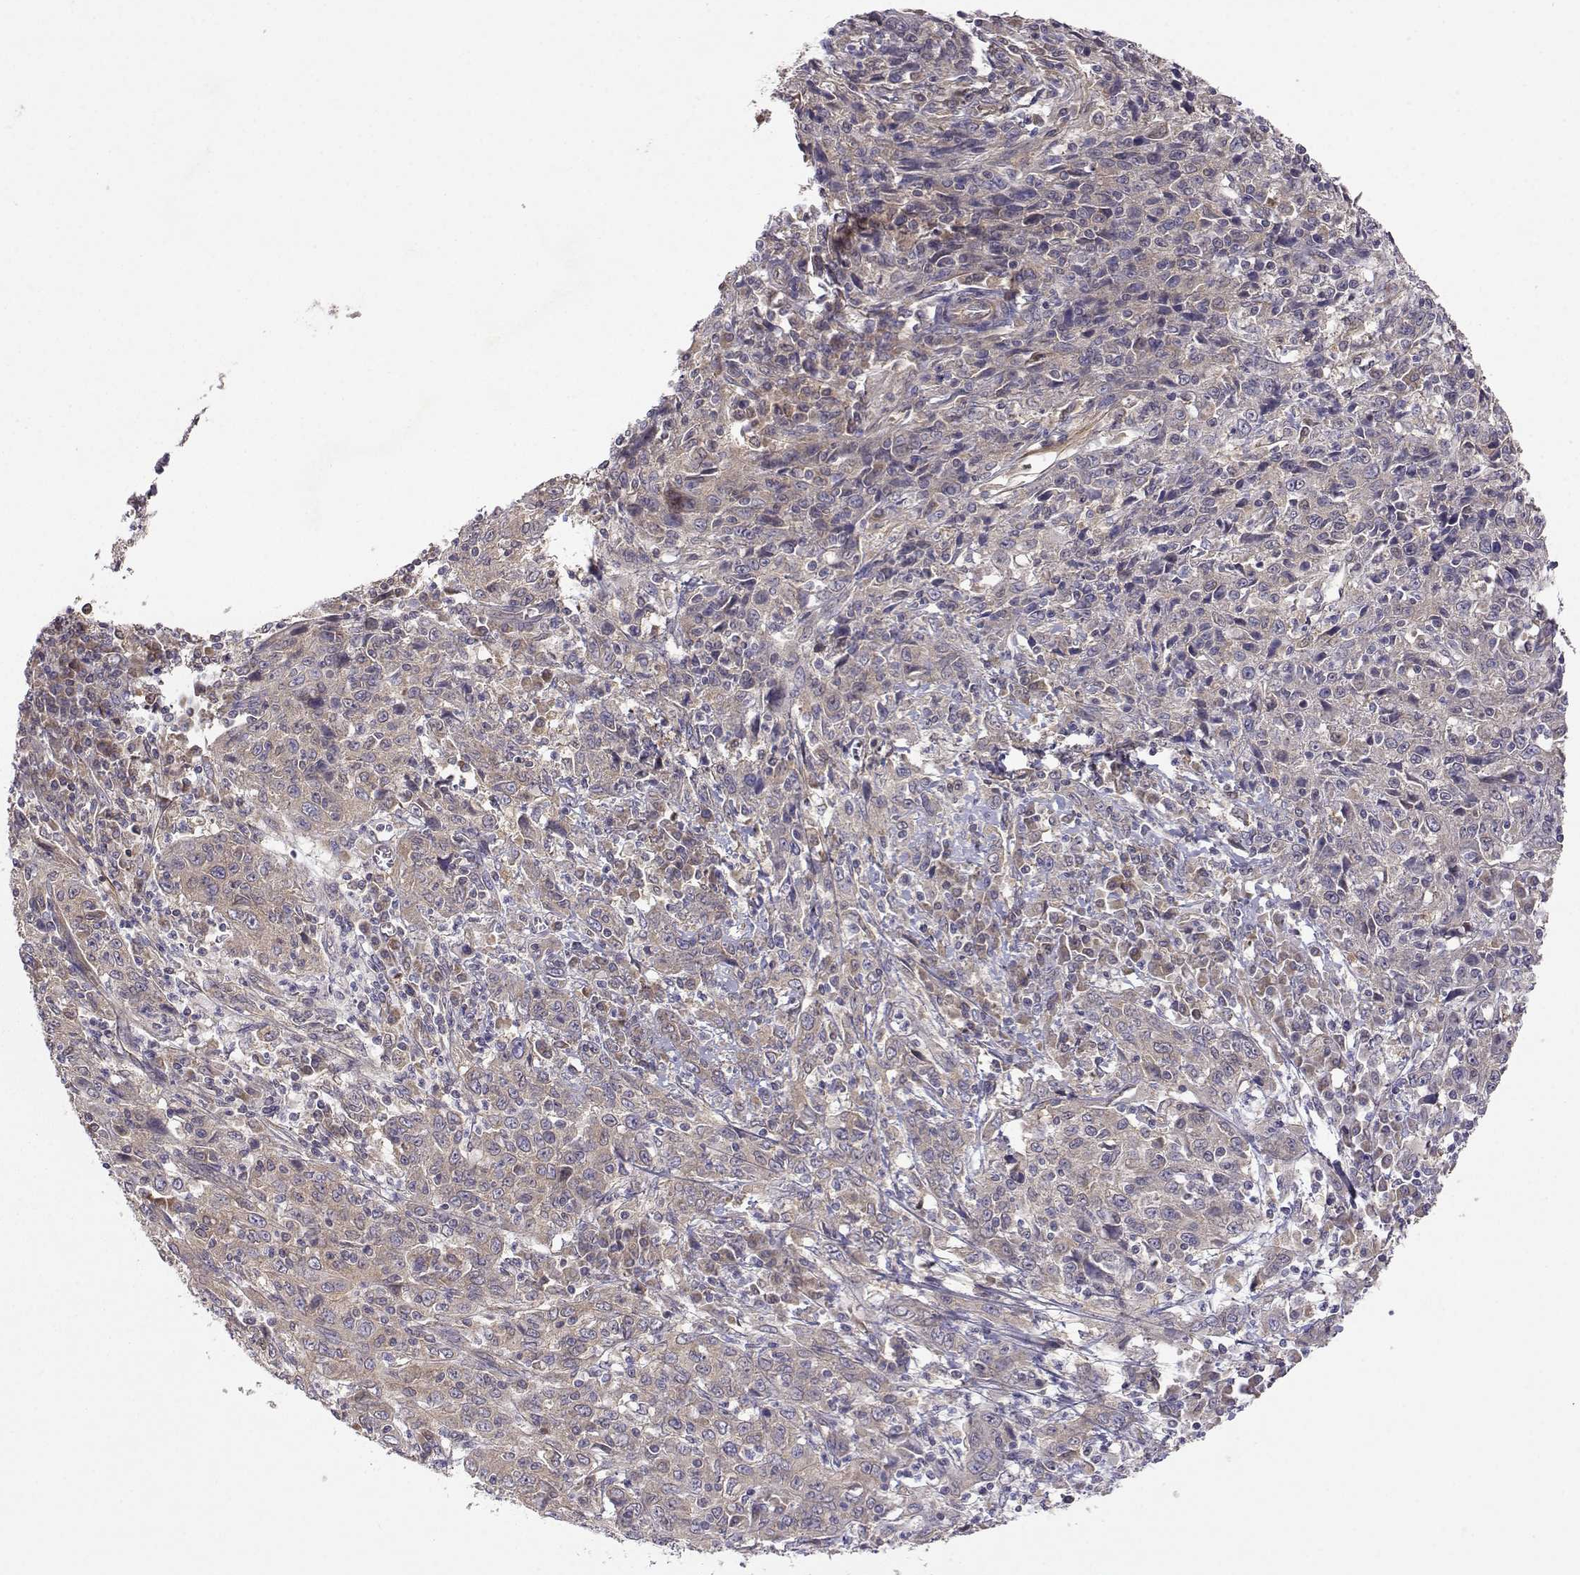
{"staining": {"intensity": "weak", "quantity": ">75%", "location": "cytoplasmic/membranous"}, "tissue": "cervical cancer", "cell_type": "Tumor cells", "image_type": "cancer", "snomed": [{"axis": "morphology", "description": "Squamous cell carcinoma, NOS"}, {"axis": "topography", "description": "Cervix"}], "caption": "Tumor cells reveal weak cytoplasmic/membranous positivity in about >75% of cells in cervical squamous cell carcinoma.", "gene": "PAIP1", "patient": {"sex": "female", "age": 46}}